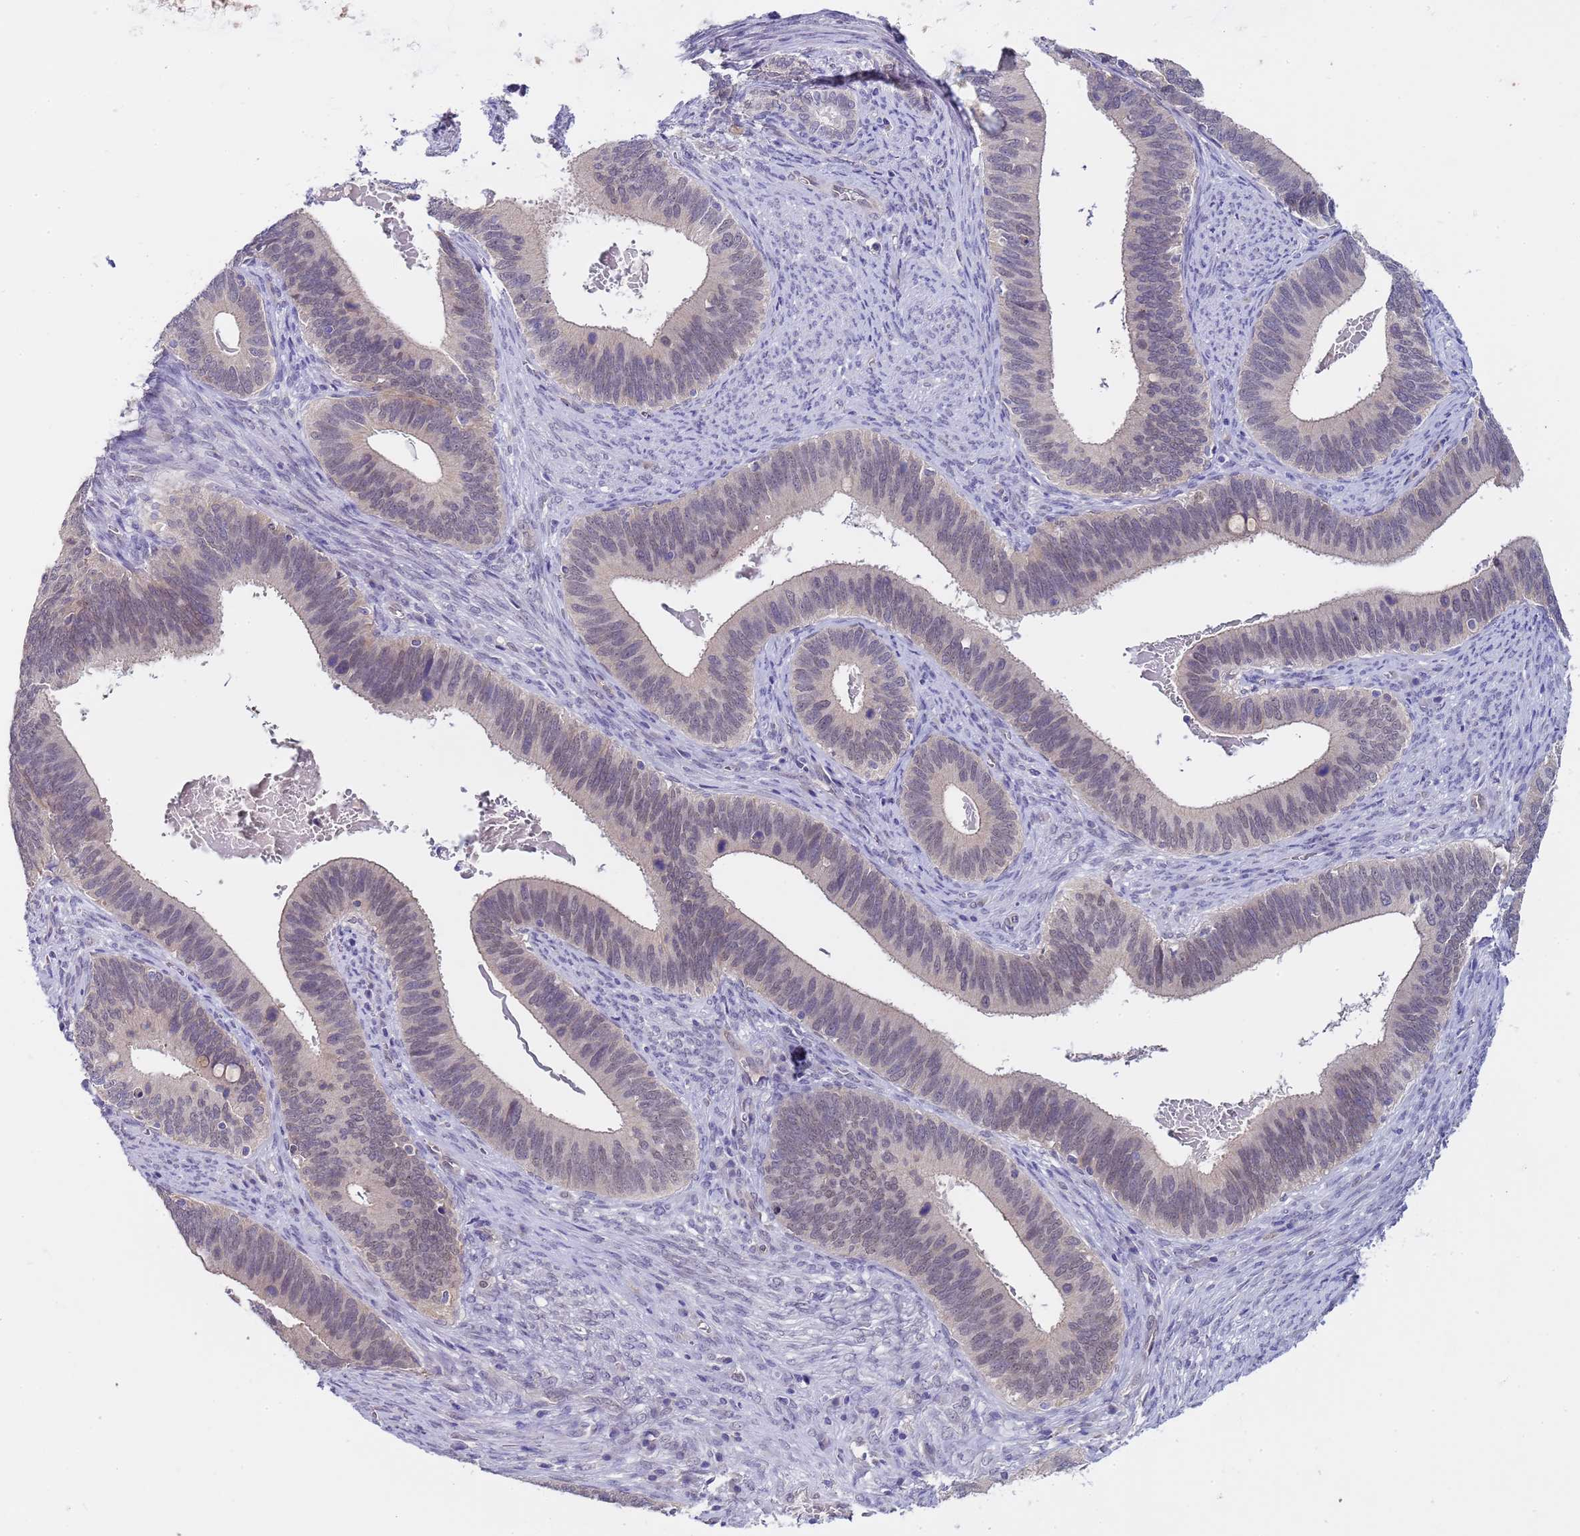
{"staining": {"intensity": "negative", "quantity": "none", "location": "none"}, "tissue": "cervical cancer", "cell_type": "Tumor cells", "image_type": "cancer", "snomed": [{"axis": "morphology", "description": "Adenocarcinoma, NOS"}, {"axis": "topography", "description": "Cervix"}], "caption": "This micrograph is of cervical cancer (adenocarcinoma) stained with immunohistochemistry (IHC) to label a protein in brown with the nuclei are counter-stained blue. There is no positivity in tumor cells.", "gene": "TRMT10A", "patient": {"sex": "female", "age": 42}}